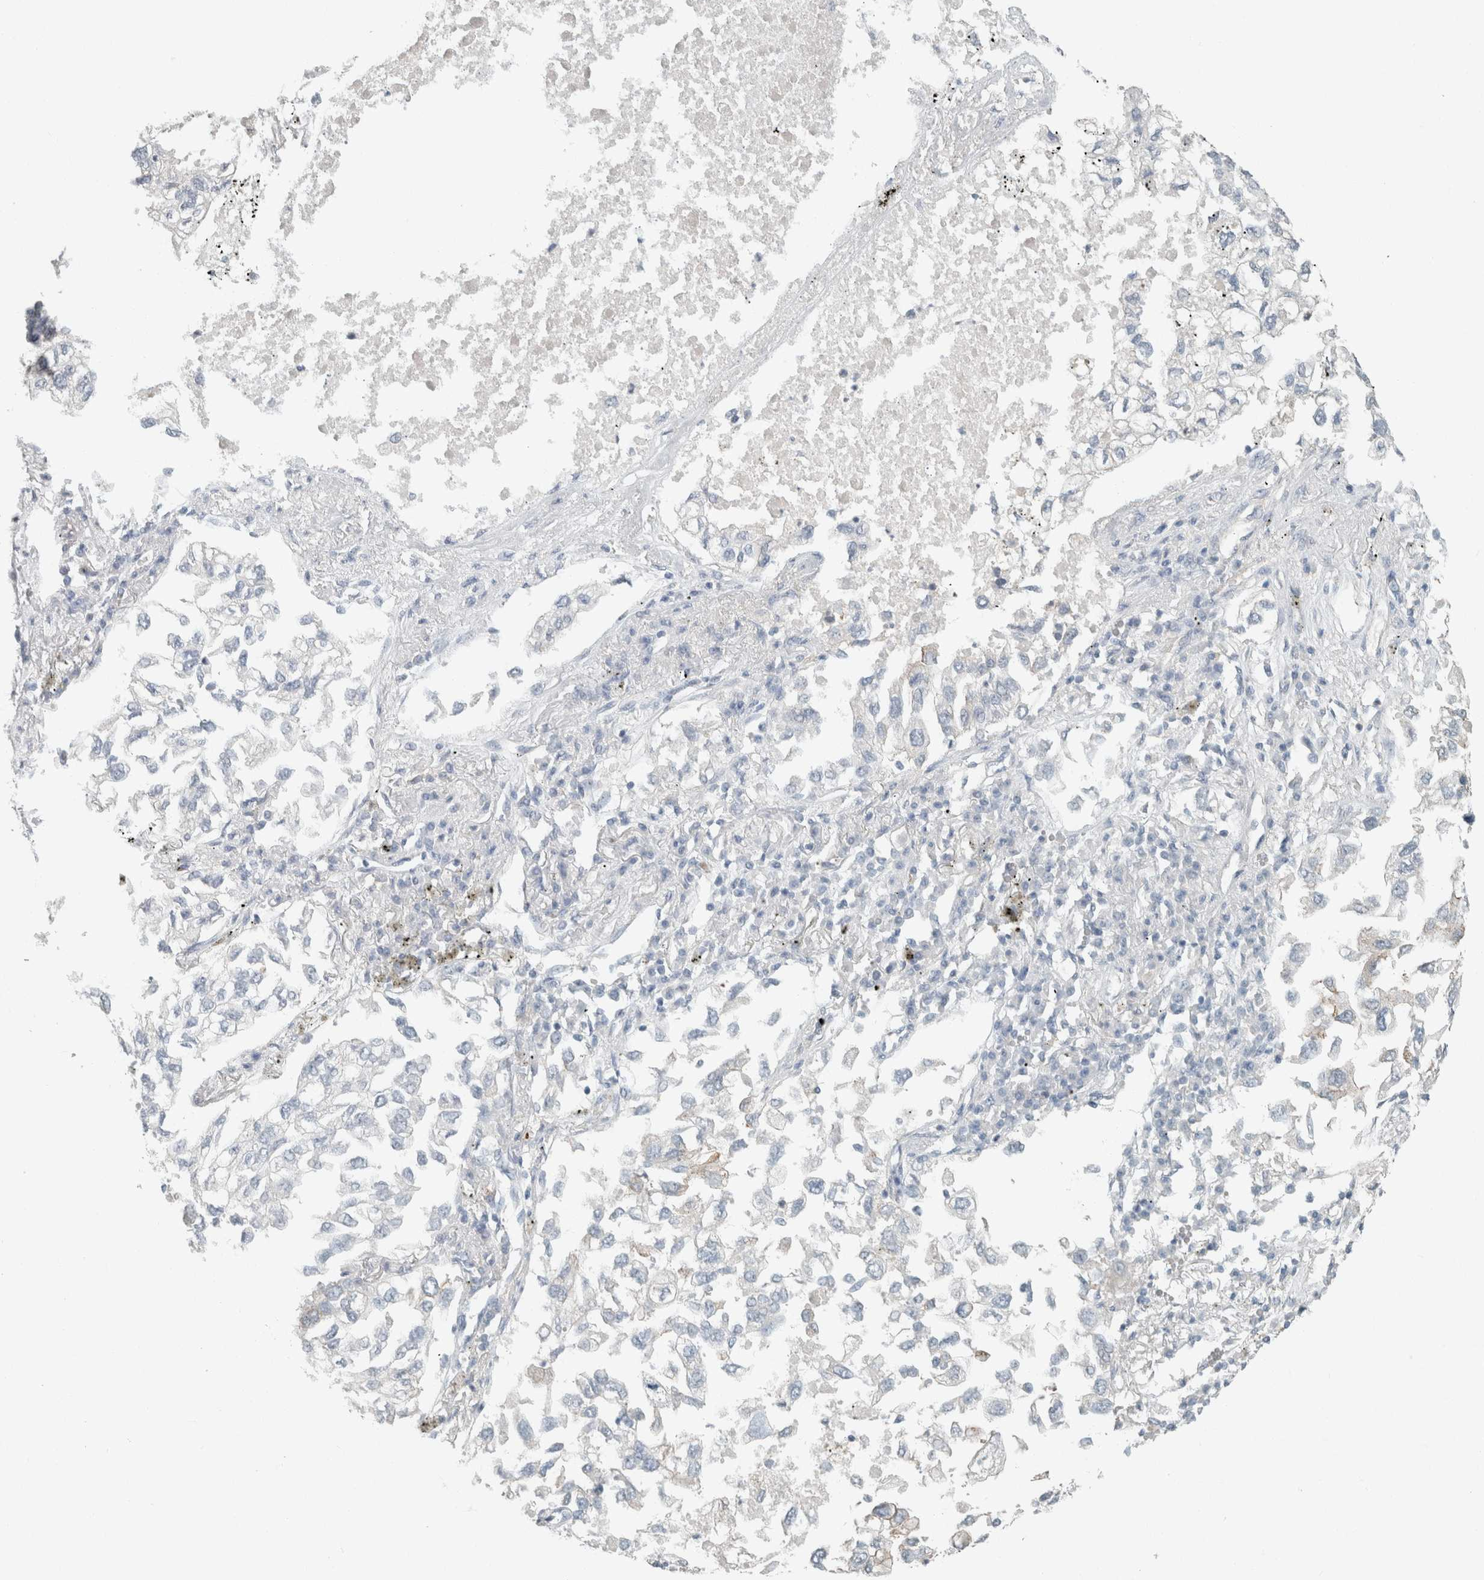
{"staining": {"intensity": "negative", "quantity": "none", "location": "none"}, "tissue": "lung cancer", "cell_type": "Tumor cells", "image_type": "cancer", "snomed": [{"axis": "morphology", "description": "Inflammation, NOS"}, {"axis": "morphology", "description": "Adenocarcinoma, NOS"}, {"axis": "topography", "description": "Lung"}], "caption": "High power microscopy micrograph of an IHC image of lung cancer, revealing no significant positivity in tumor cells.", "gene": "SCIN", "patient": {"sex": "male", "age": 63}}